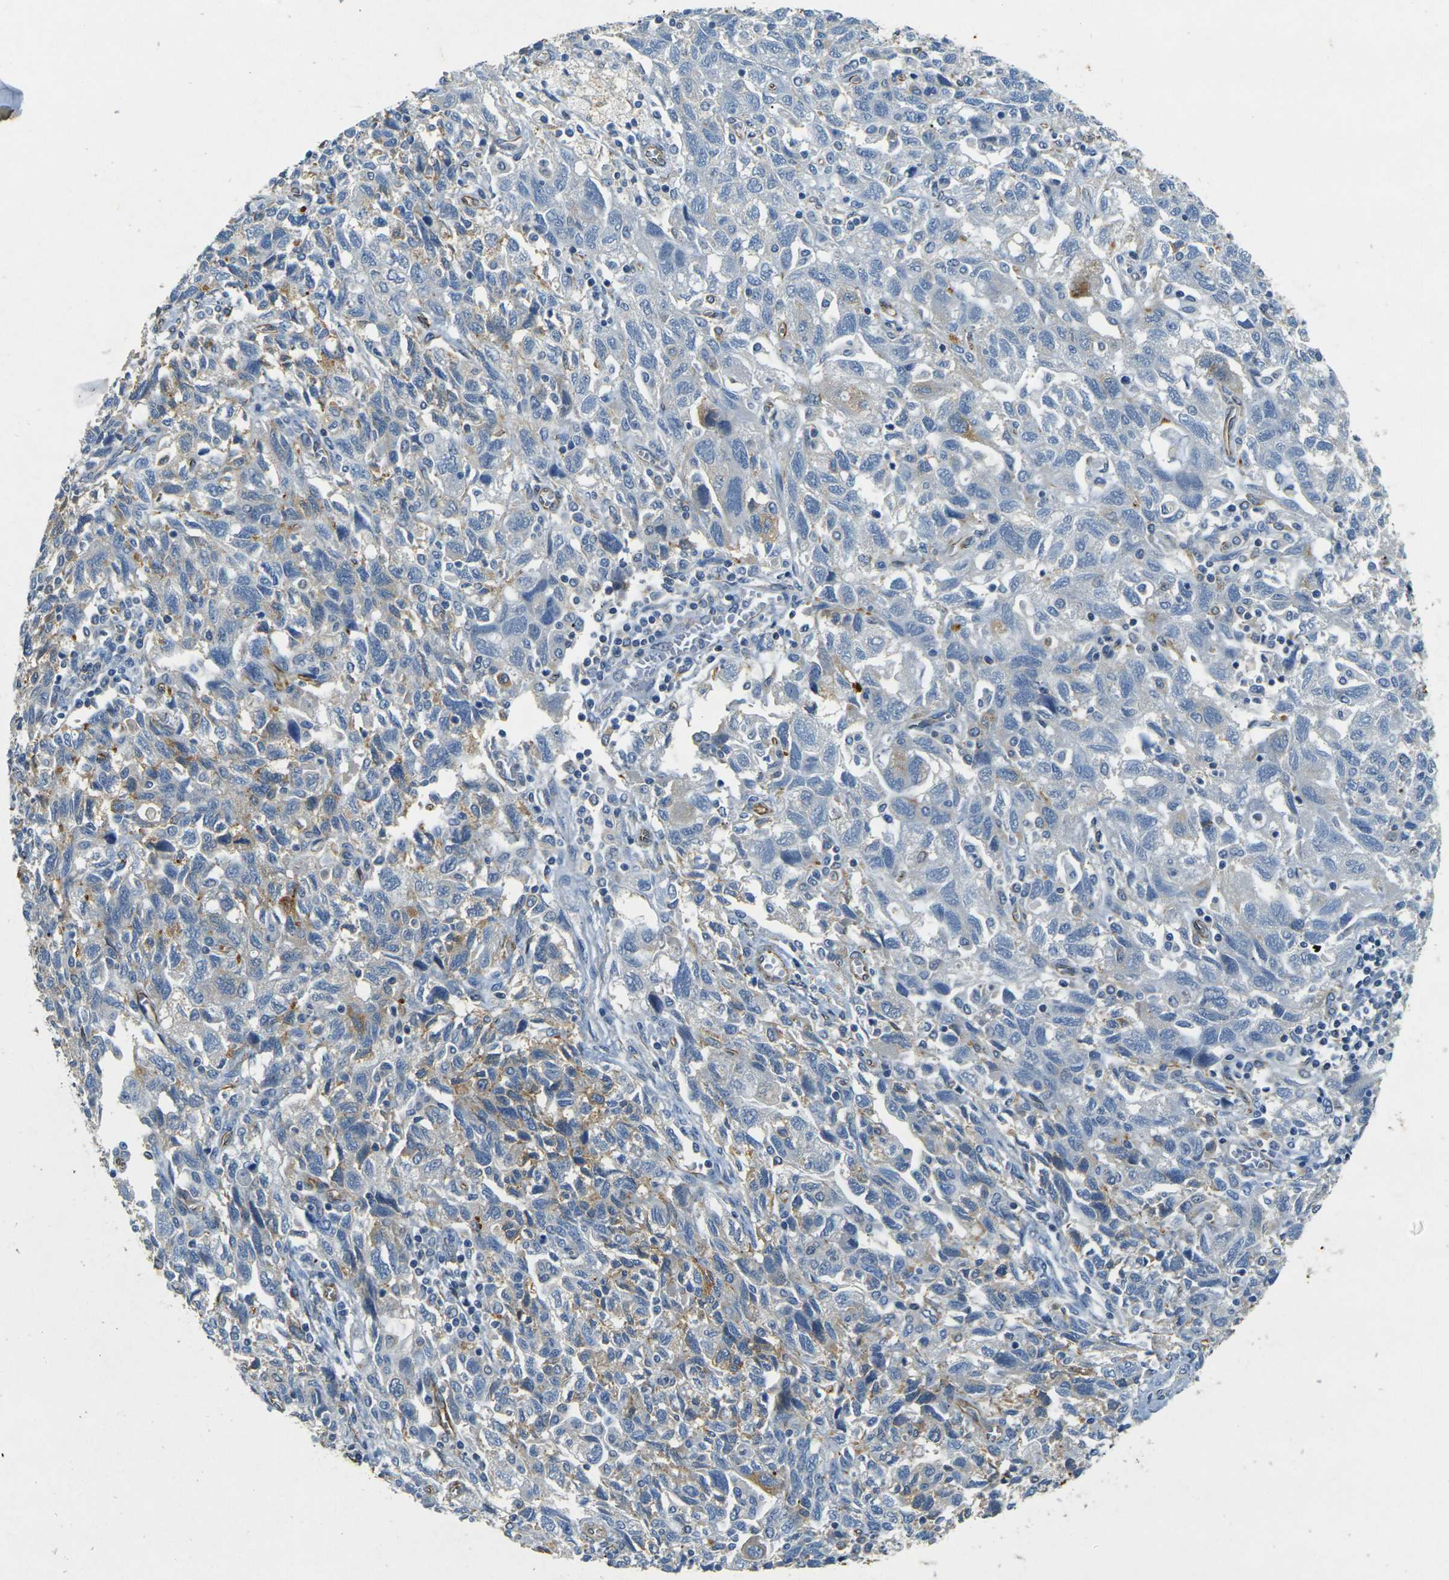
{"staining": {"intensity": "moderate", "quantity": "<25%", "location": "cytoplasmic/membranous"}, "tissue": "ovarian cancer", "cell_type": "Tumor cells", "image_type": "cancer", "snomed": [{"axis": "morphology", "description": "Carcinoma, NOS"}, {"axis": "morphology", "description": "Cystadenocarcinoma, serous, NOS"}, {"axis": "topography", "description": "Ovary"}], "caption": "This histopathology image demonstrates ovarian cancer stained with IHC to label a protein in brown. The cytoplasmic/membranous of tumor cells show moderate positivity for the protein. Nuclei are counter-stained blue.", "gene": "SORT1", "patient": {"sex": "female", "age": 69}}